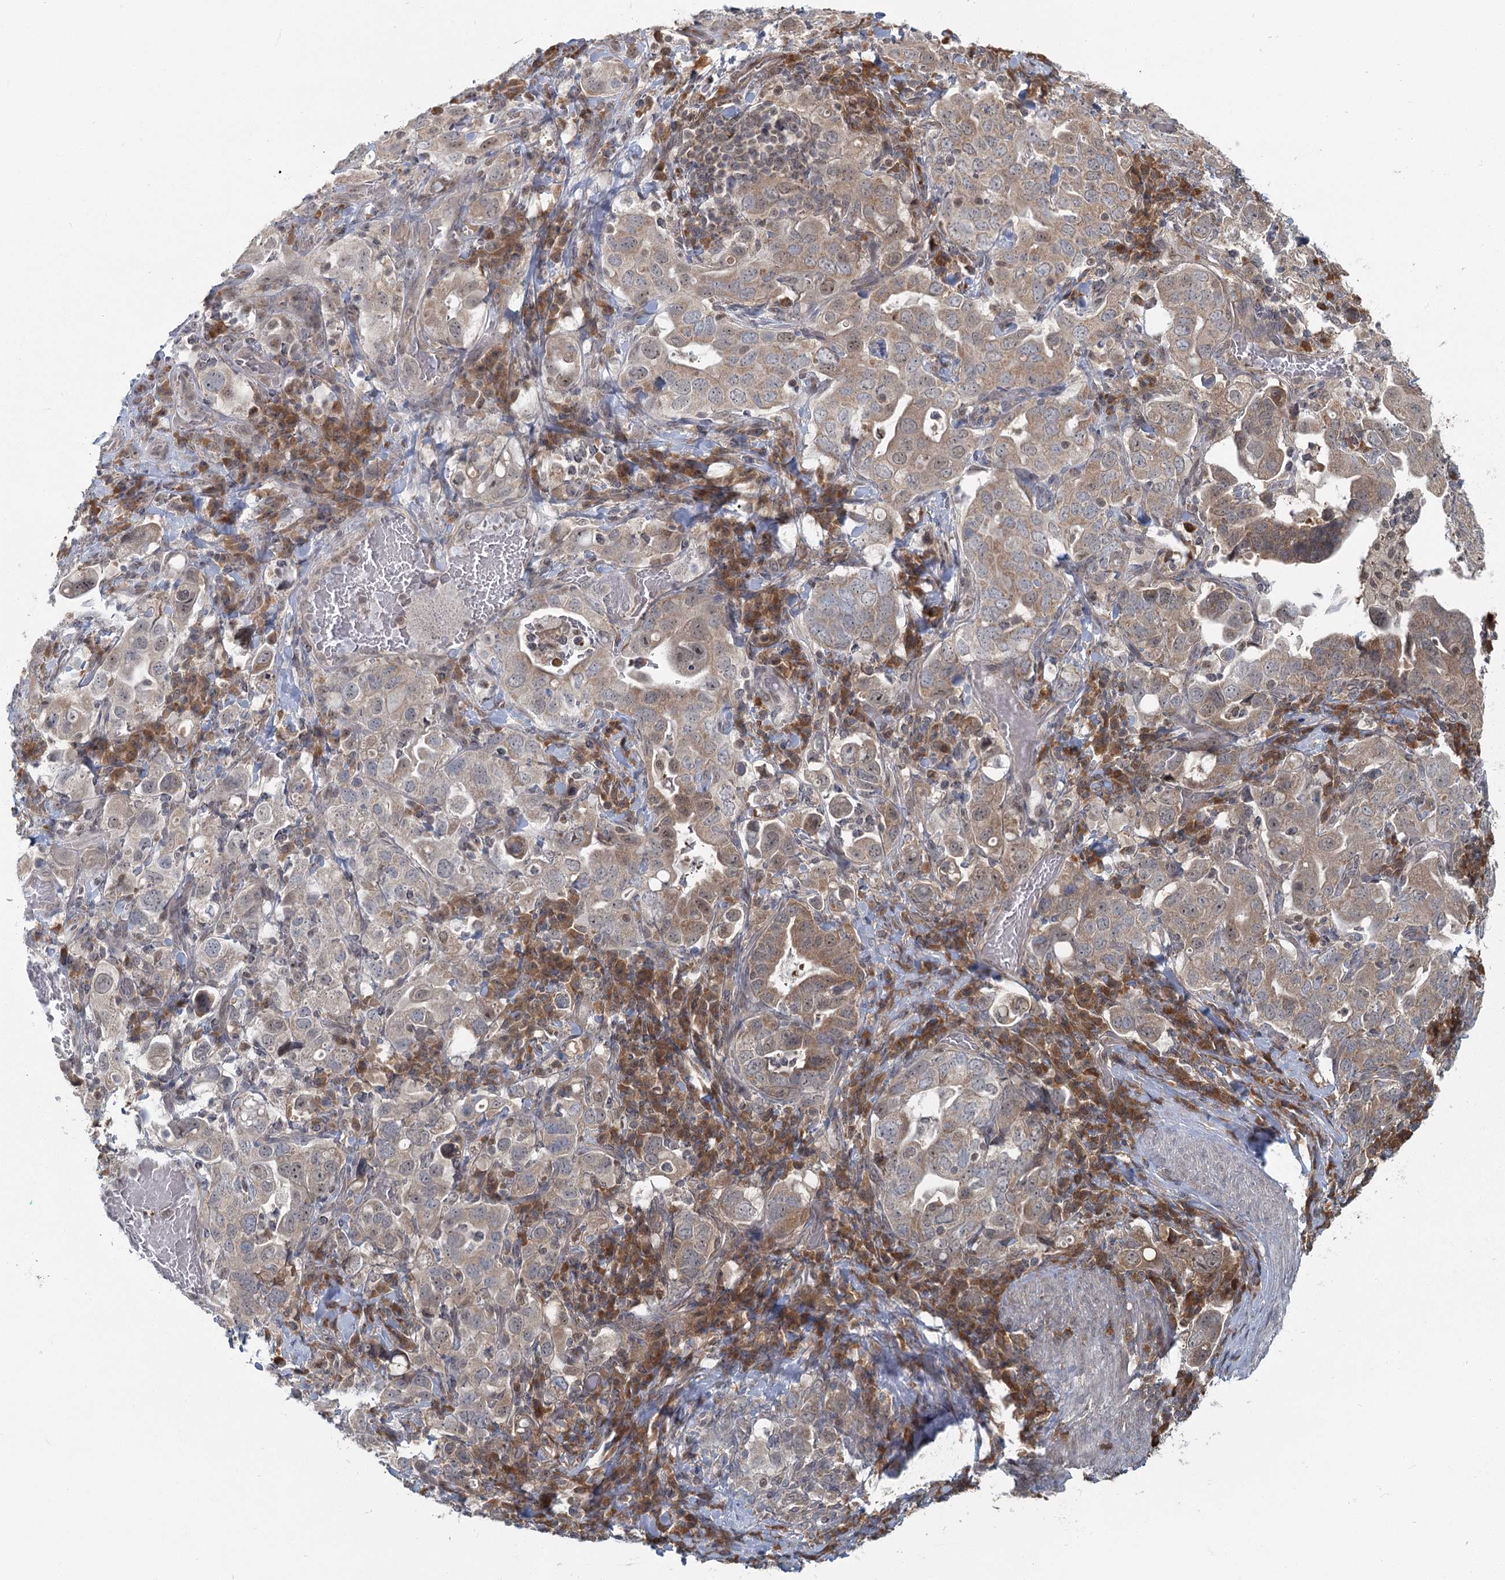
{"staining": {"intensity": "weak", "quantity": "25%-75%", "location": "cytoplasmic/membranous"}, "tissue": "stomach cancer", "cell_type": "Tumor cells", "image_type": "cancer", "snomed": [{"axis": "morphology", "description": "Adenocarcinoma, NOS"}, {"axis": "topography", "description": "Stomach, upper"}], "caption": "Immunohistochemistry (IHC) image of neoplastic tissue: stomach cancer stained using immunohistochemistry (IHC) shows low levels of weak protein expression localized specifically in the cytoplasmic/membranous of tumor cells, appearing as a cytoplasmic/membranous brown color.", "gene": "THNSL1", "patient": {"sex": "male", "age": 62}}